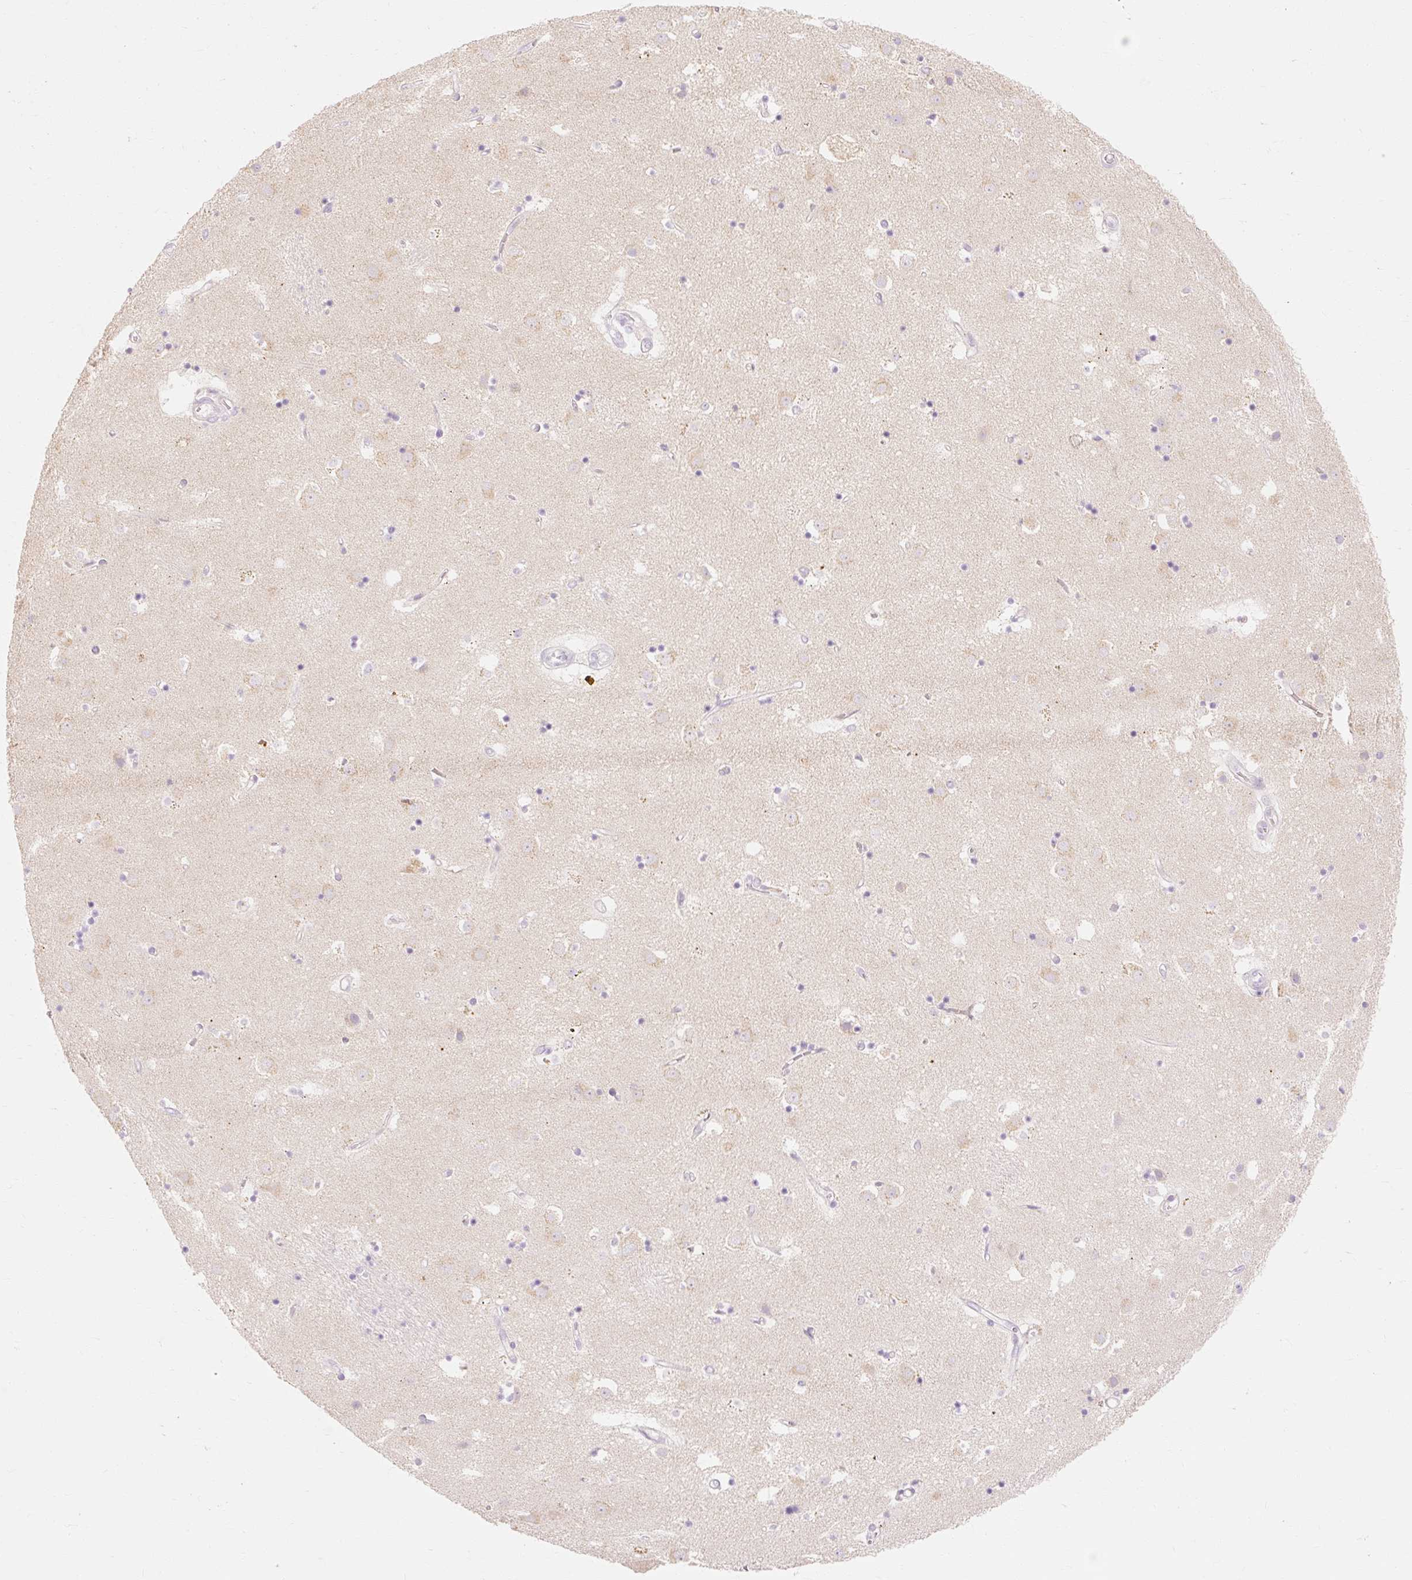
{"staining": {"intensity": "negative", "quantity": "none", "location": "none"}, "tissue": "caudate", "cell_type": "Glial cells", "image_type": "normal", "snomed": [{"axis": "morphology", "description": "Normal tissue, NOS"}, {"axis": "topography", "description": "Lateral ventricle wall"}], "caption": "This image is of normal caudate stained with immunohistochemistry (IHC) to label a protein in brown with the nuclei are counter-stained blue. There is no expression in glial cells. (DAB immunohistochemistry, high magnification).", "gene": "MYO1D", "patient": {"sex": "male", "age": 58}}